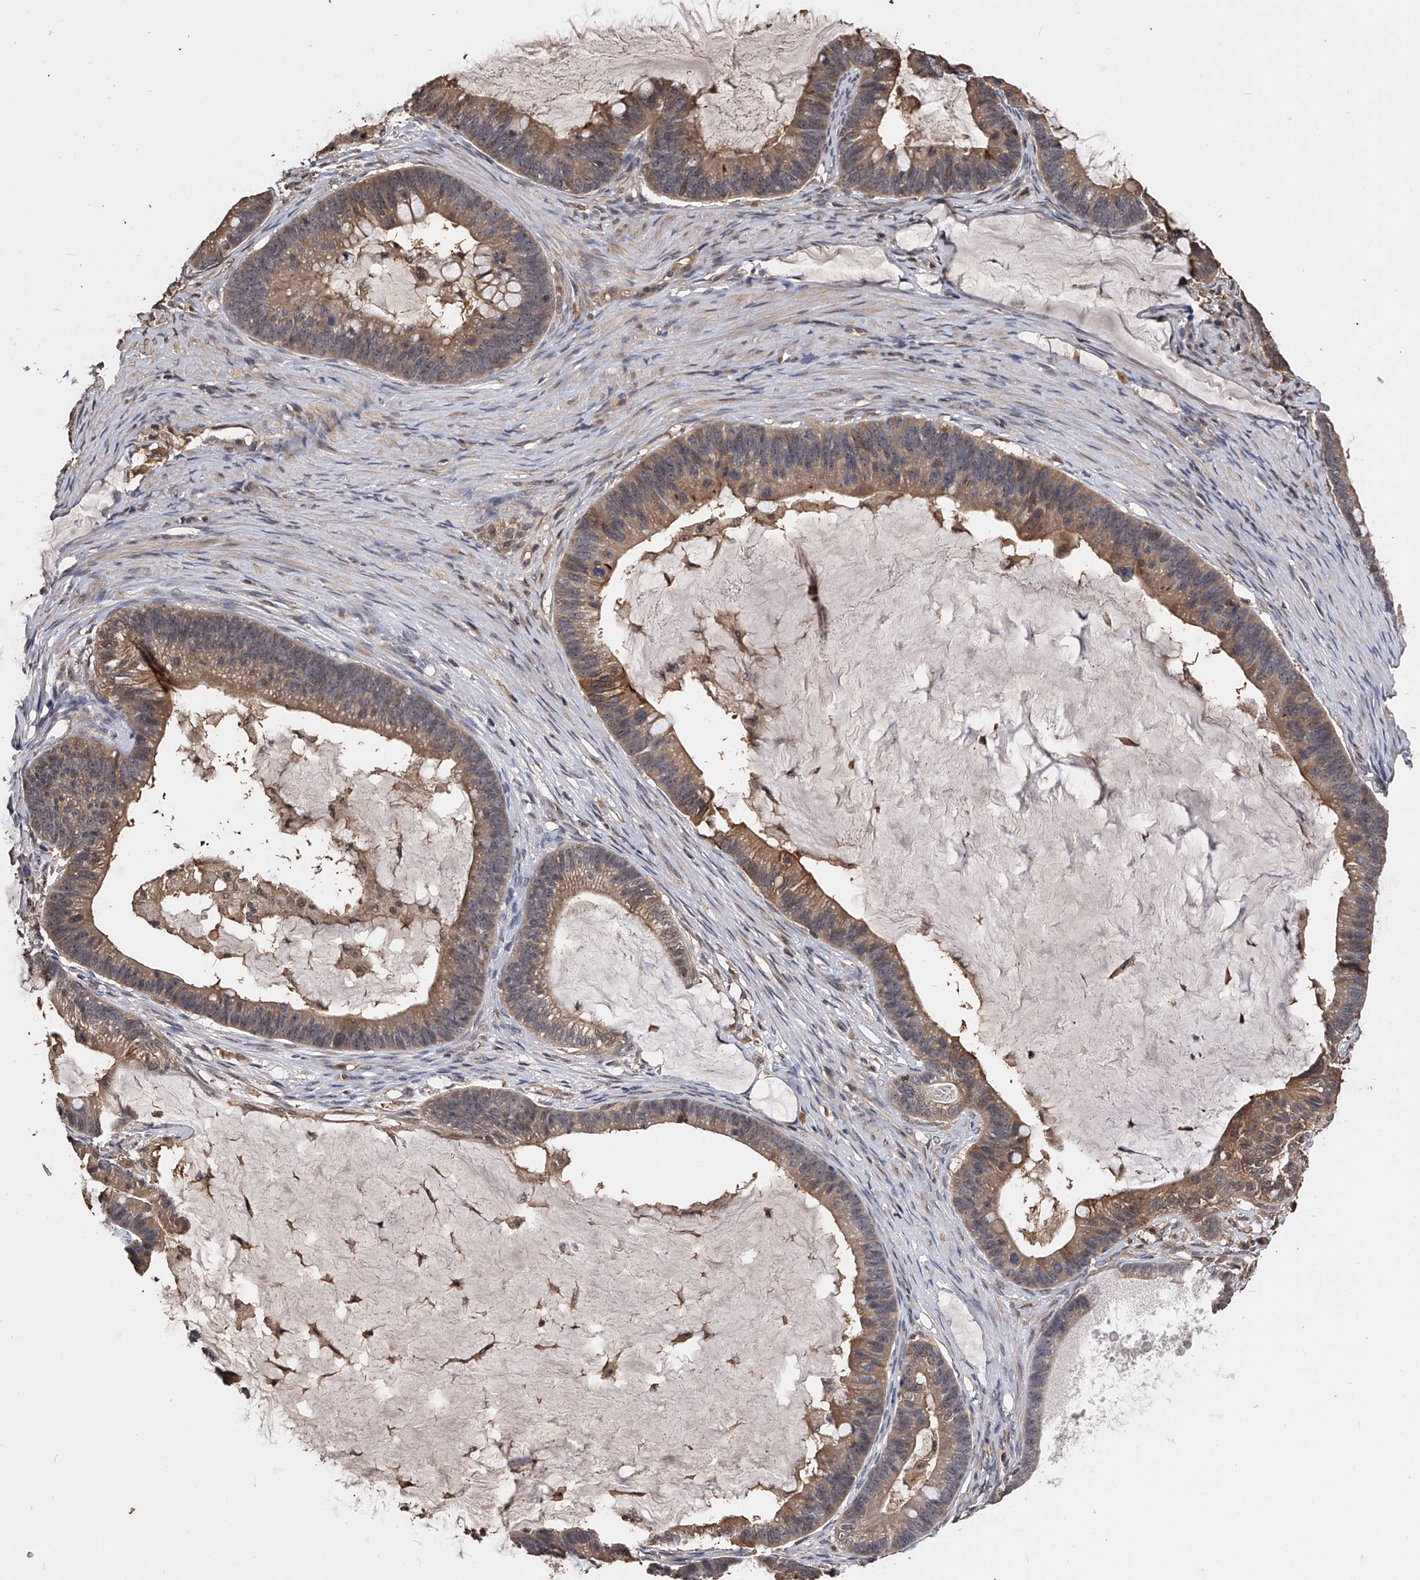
{"staining": {"intensity": "moderate", "quantity": ">75%", "location": "cytoplasmic/membranous"}, "tissue": "ovarian cancer", "cell_type": "Tumor cells", "image_type": "cancer", "snomed": [{"axis": "morphology", "description": "Cystadenocarcinoma, mucinous, NOS"}, {"axis": "topography", "description": "Ovary"}], "caption": "Ovarian cancer (mucinous cystadenocarcinoma) was stained to show a protein in brown. There is medium levels of moderate cytoplasmic/membranous expression in about >75% of tumor cells. Nuclei are stained in blue.", "gene": "EFCAB7", "patient": {"sex": "female", "age": 61}}